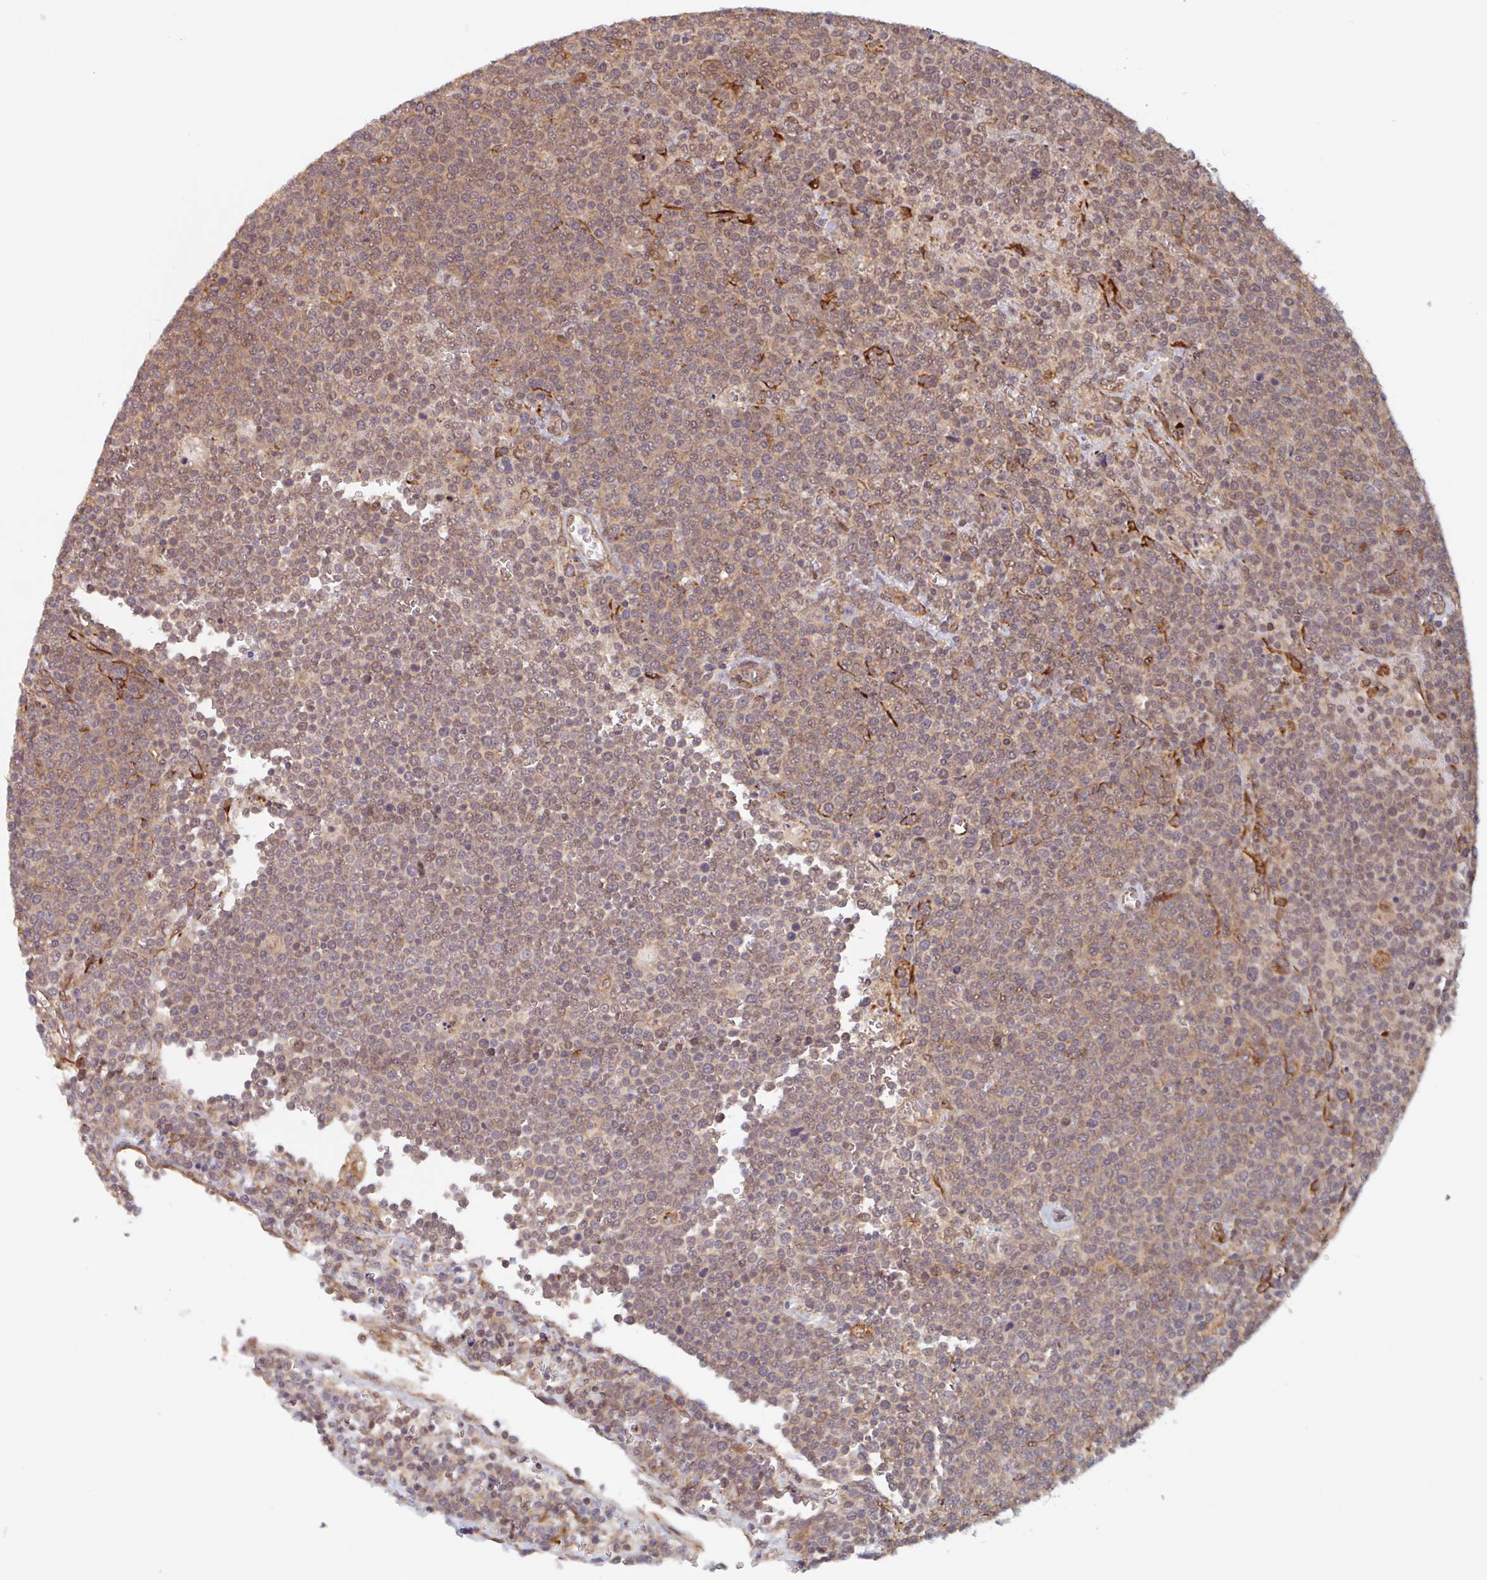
{"staining": {"intensity": "weak", "quantity": ">75%", "location": "cytoplasmic/membranous"}, "tissue": "lymphoma", "cell_type": "Tumor cells", "image_type": "cancer", "snomed": [{"axis": "morphology", "description": "Malignant lymphoma, non-Hodgkin's type, High grade"}, {"axis": "topography", "description": "Lymph node"}], "caption": "High-grade malignant lymphoma, non-Hodgkin's type stained with immunohistochemistry displays weak cytoplasmic/membranous staining in approximately >75% of tumor cells.", "gene": "NUB1", "patient": {"sex": "male", "age": 61}}